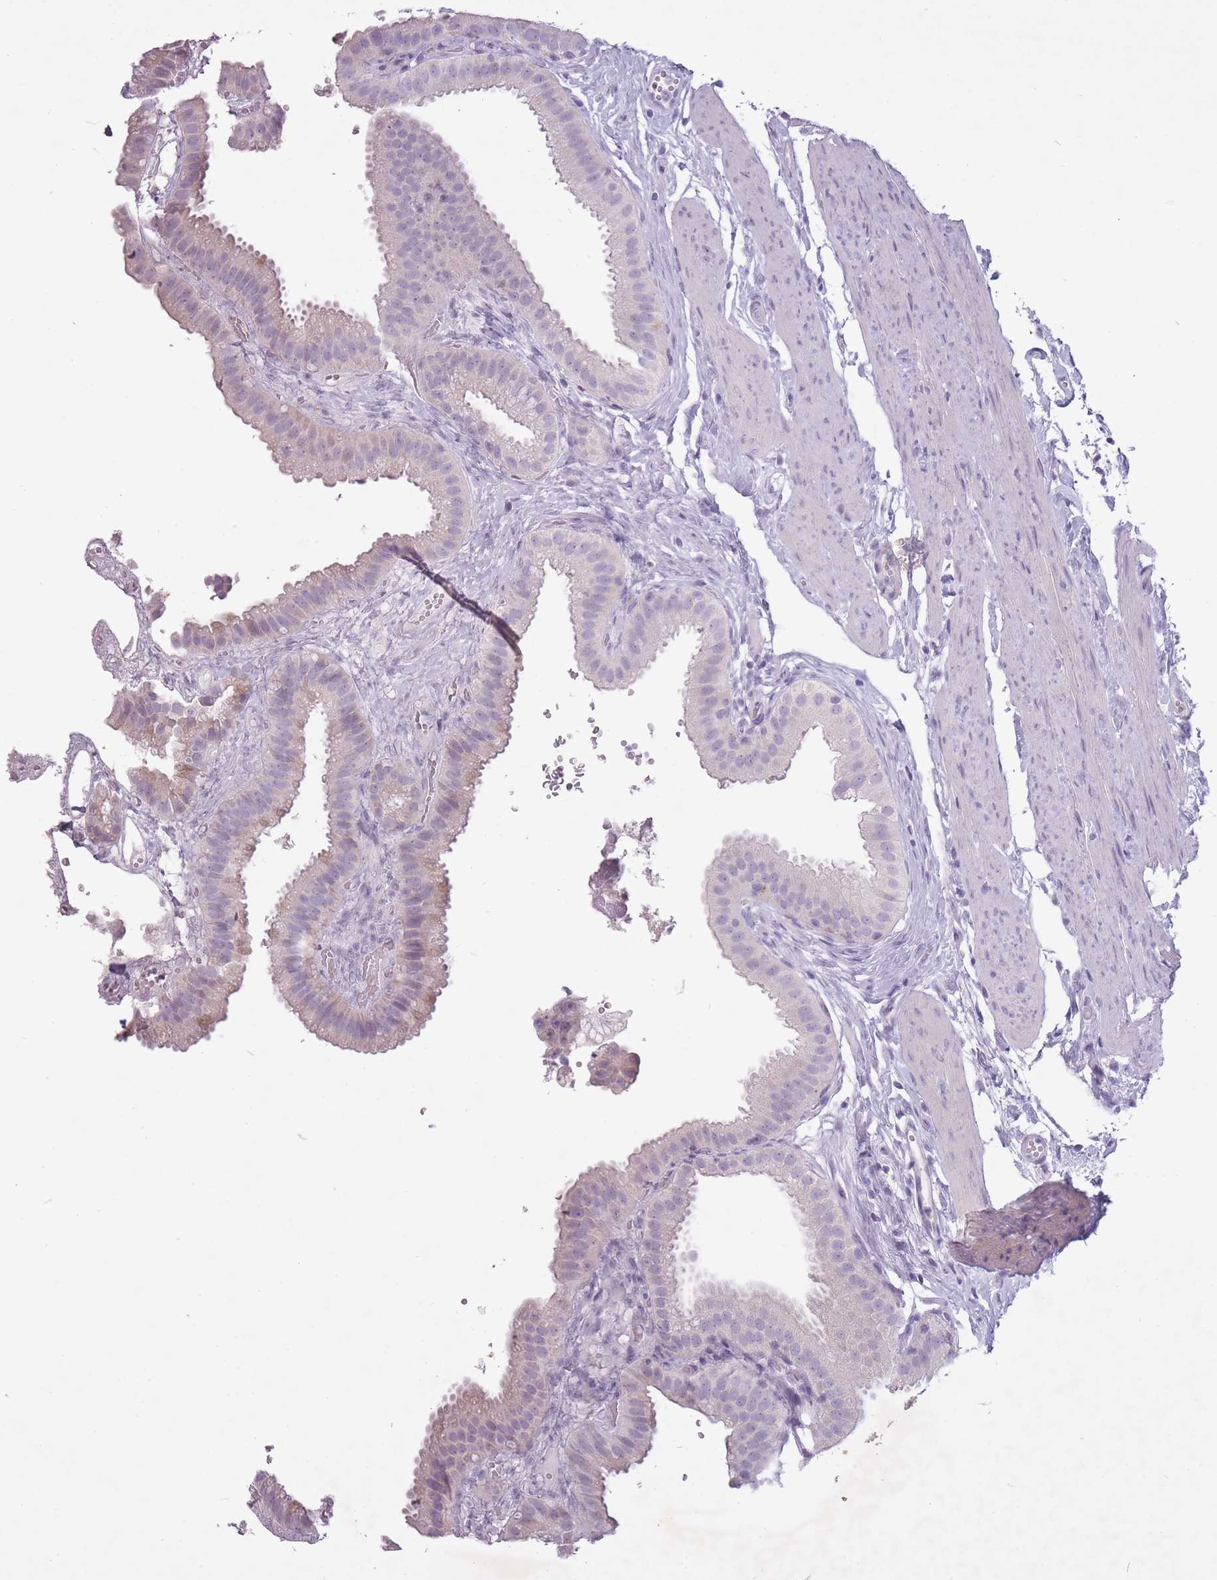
{"staining": {"intensity": "negative", "quantity": "none", "location": "none"}, "tissue": "gallbladder", "cell_type": "Glandular cells", "image_type": "normal", "snomed": [{"axis": "morphology", "description": "Normal tissue, NOS"}, {"axis": "topography", "description": "Gallbladder"}], "caption": "Human gallbladder stained for a protein using immunohistochemistry (IHC) shows no expression in glandular cells.", "gene": "FAM43B", "patient": {"sex": "female", "age": 61}}